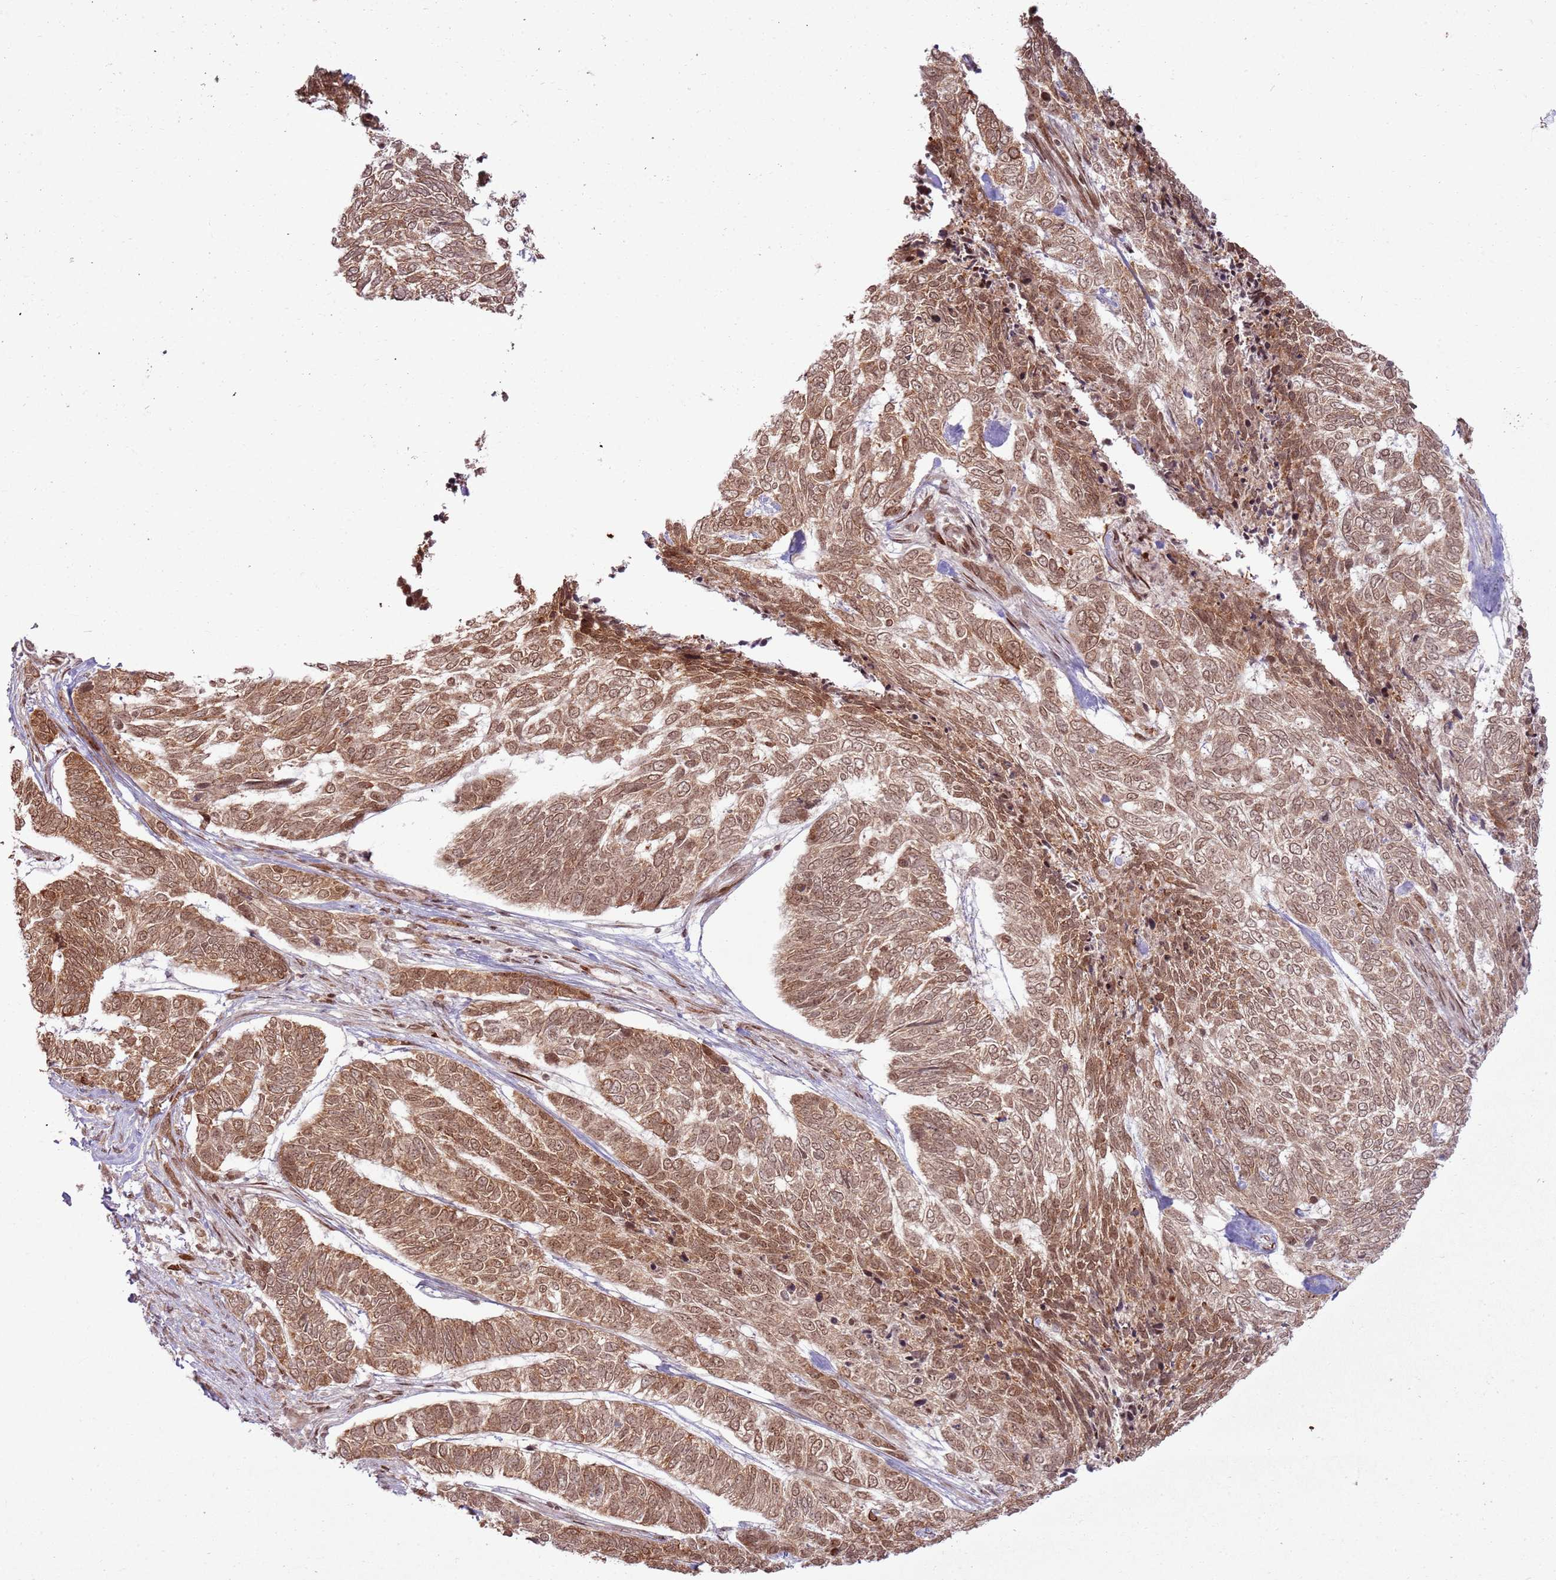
{"staining": {"intensity": "moderate", "quantity": ">75%", "location": "cytoplasmic/membranous,nuclear"}, "tissue": "skin cancer", "cell_type": "Tumor cells", "image_type": "cancer", "snomed": [{"axis": "morphology", "description": "Basal cell carcinoma"}, {"axis": "topography", "description": "Skin"}], "caption": "DAB immunohistochemical staining of basal cell carcinoma (skin) shows moderate cytoplasmic/membranous and nuclear protein positivity in about >75% of tumor cells. Using DAB (3,3'-diaminobenzidine) (brown) and hematoxylin (blue) stains, captured at high magnification using brightfield microscopy.", "gene": "KLHL36", "patient": {"sex": "female", "age": 65}}